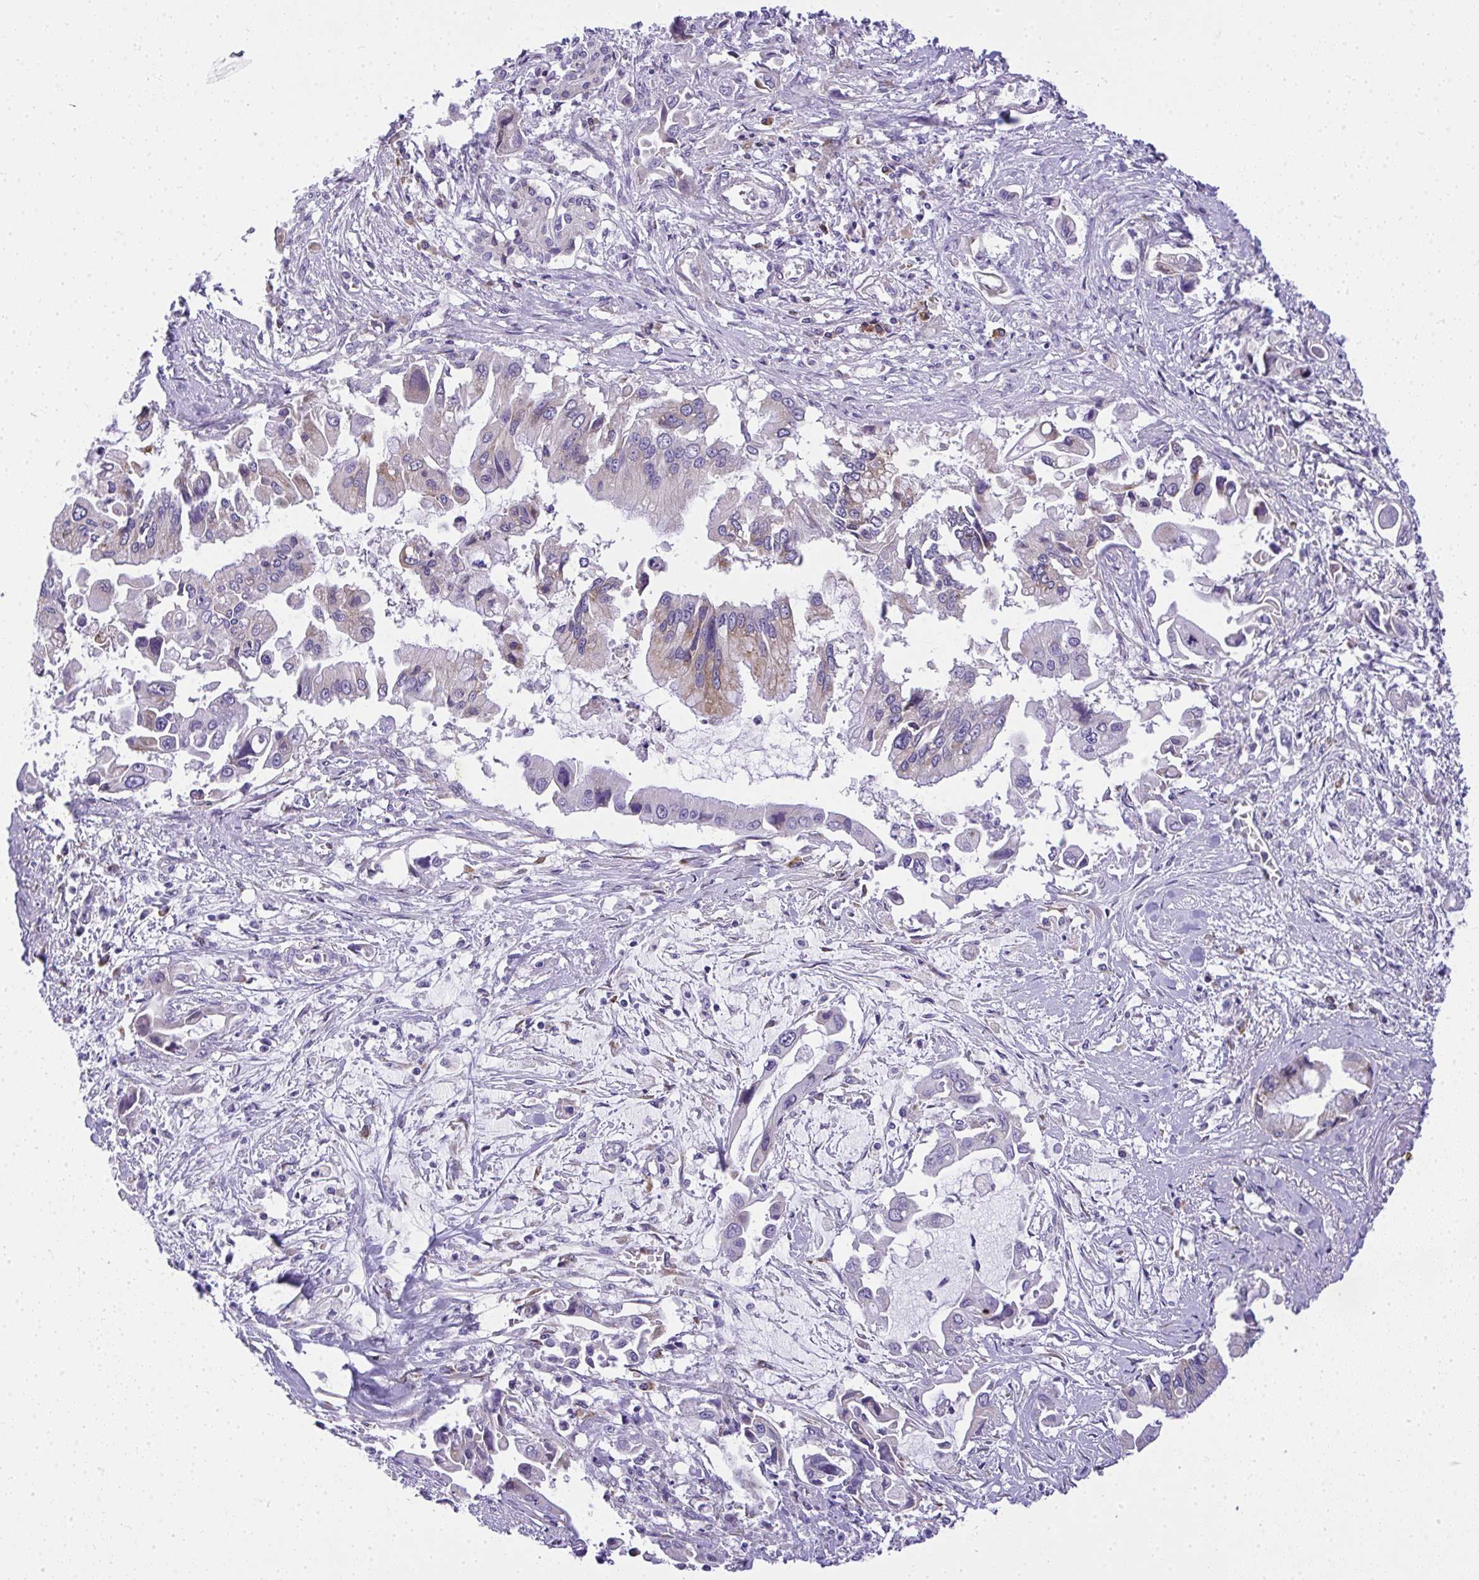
{"staining": {"intensity": "weak", "quantity": "<25%", "location": "cytoplasmic/membranous"}, "tissue": "pancreatic cancer", "cell_type": "Tumor cells", "image_type": "cancer", "snomed": [{"axis": "morphology", "description": "Adenocarcinoma, NOS"}, {"axis": "topography", "description": "Pancreas"}], "caption": "Protein analysis of adenocarcinoma (pancreatic) exhibits no significant positivity in tumor cells.", "gene": "ADRA2C", "patient": {"sex": "male", "age": 84}}